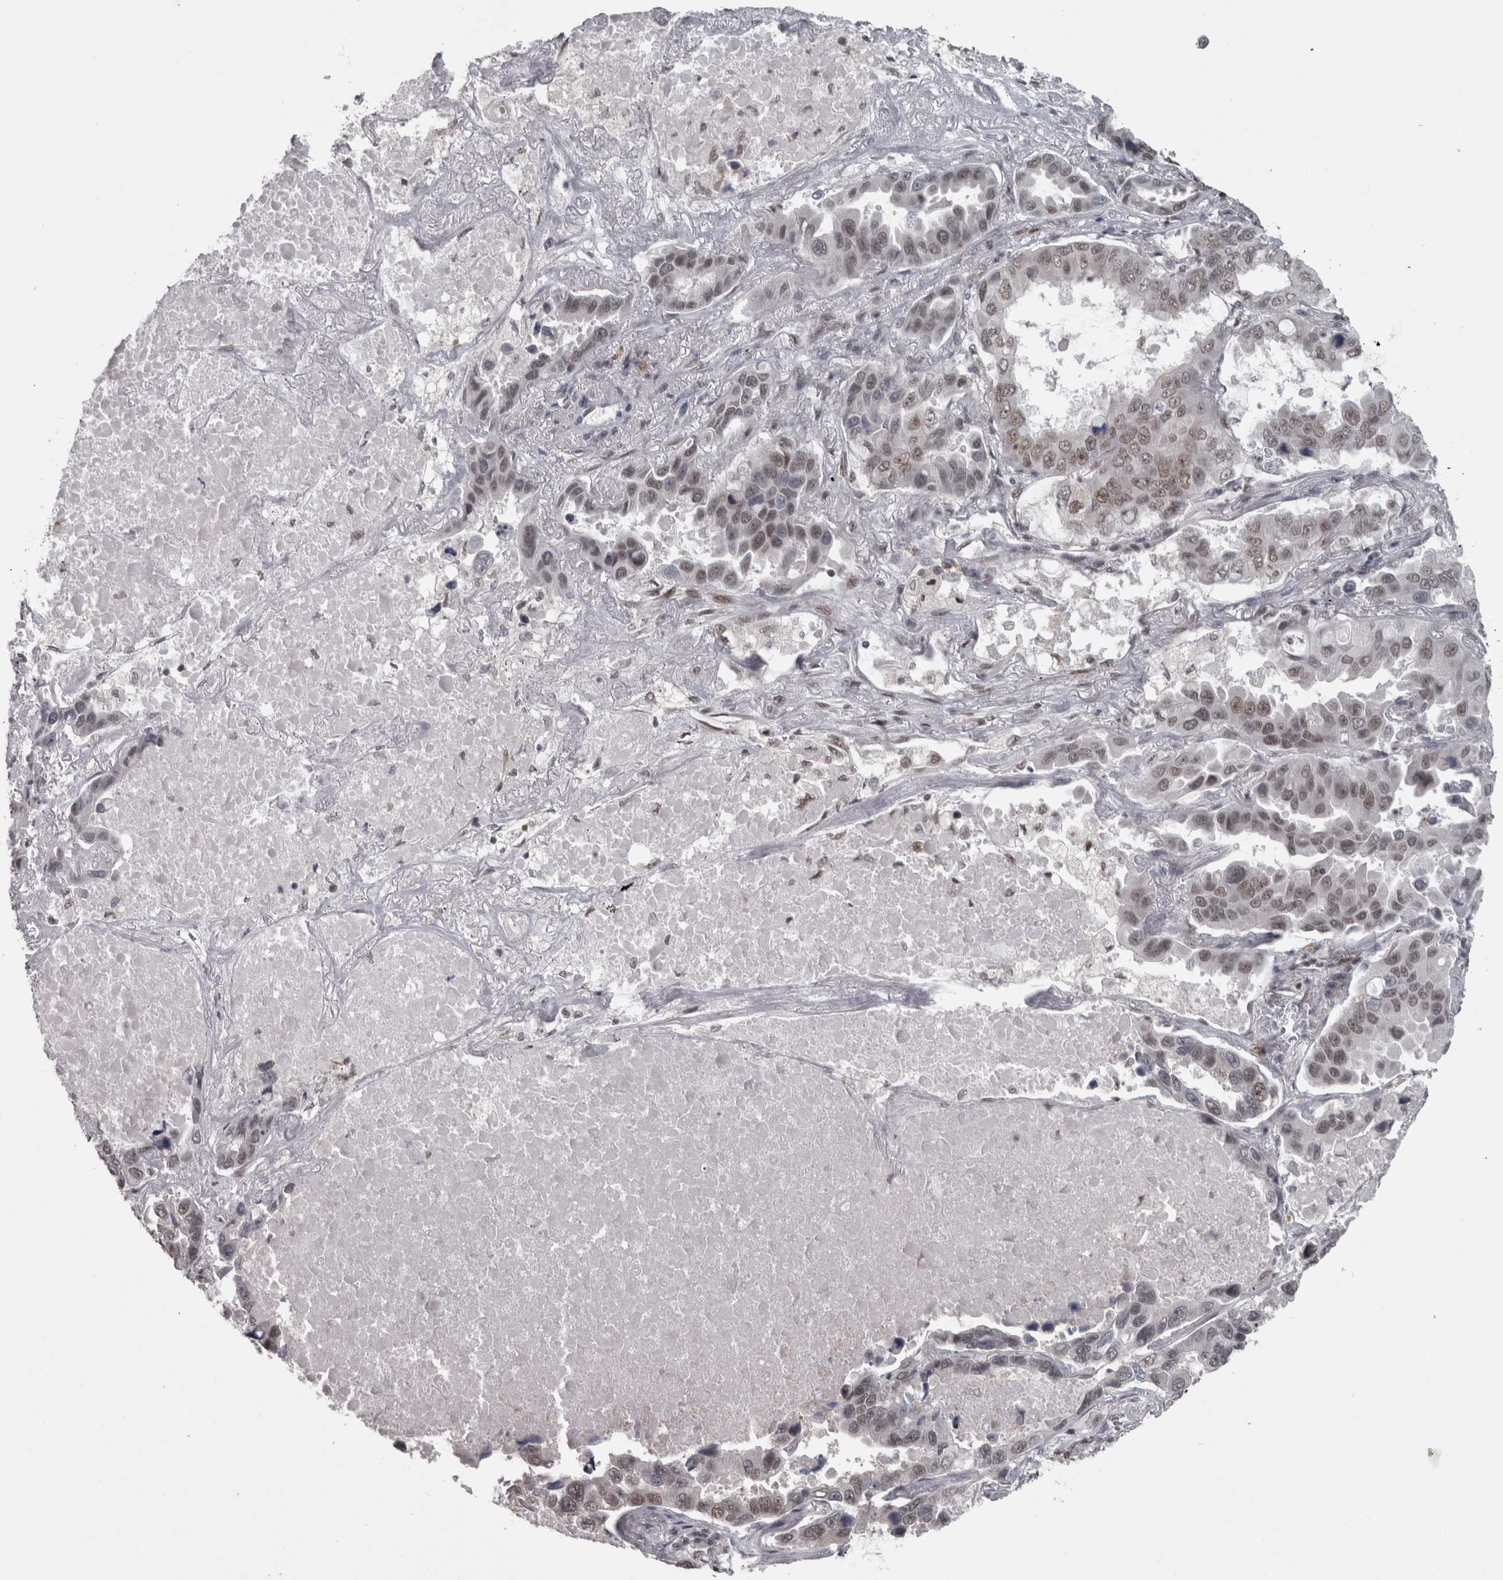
{"staining": {"intensity": "moderate", "quantity": "<25%", "location": "nuclear"}, "tissue": "lung cancer", "cell_type": "Tumor cells", "image_type": "cancer", "snomed": [{"axis": "morphology", "description": "Adenocarcinoma, NOS"}, {"axis": "topography", "description": "Lung"}], "caption": "Immunohistochemistry (IHC) histopathology image of neoplastic tissue: adenocarcinoma (lung) stained using immunohistochemistry (IHC) displays low levels of moderate protein expression localized specifically in the nuclear of tumor cells, appearing as a nuclear brown color.", "gene": "MICU3", "patient": {"sex": "male", "age": 64}}